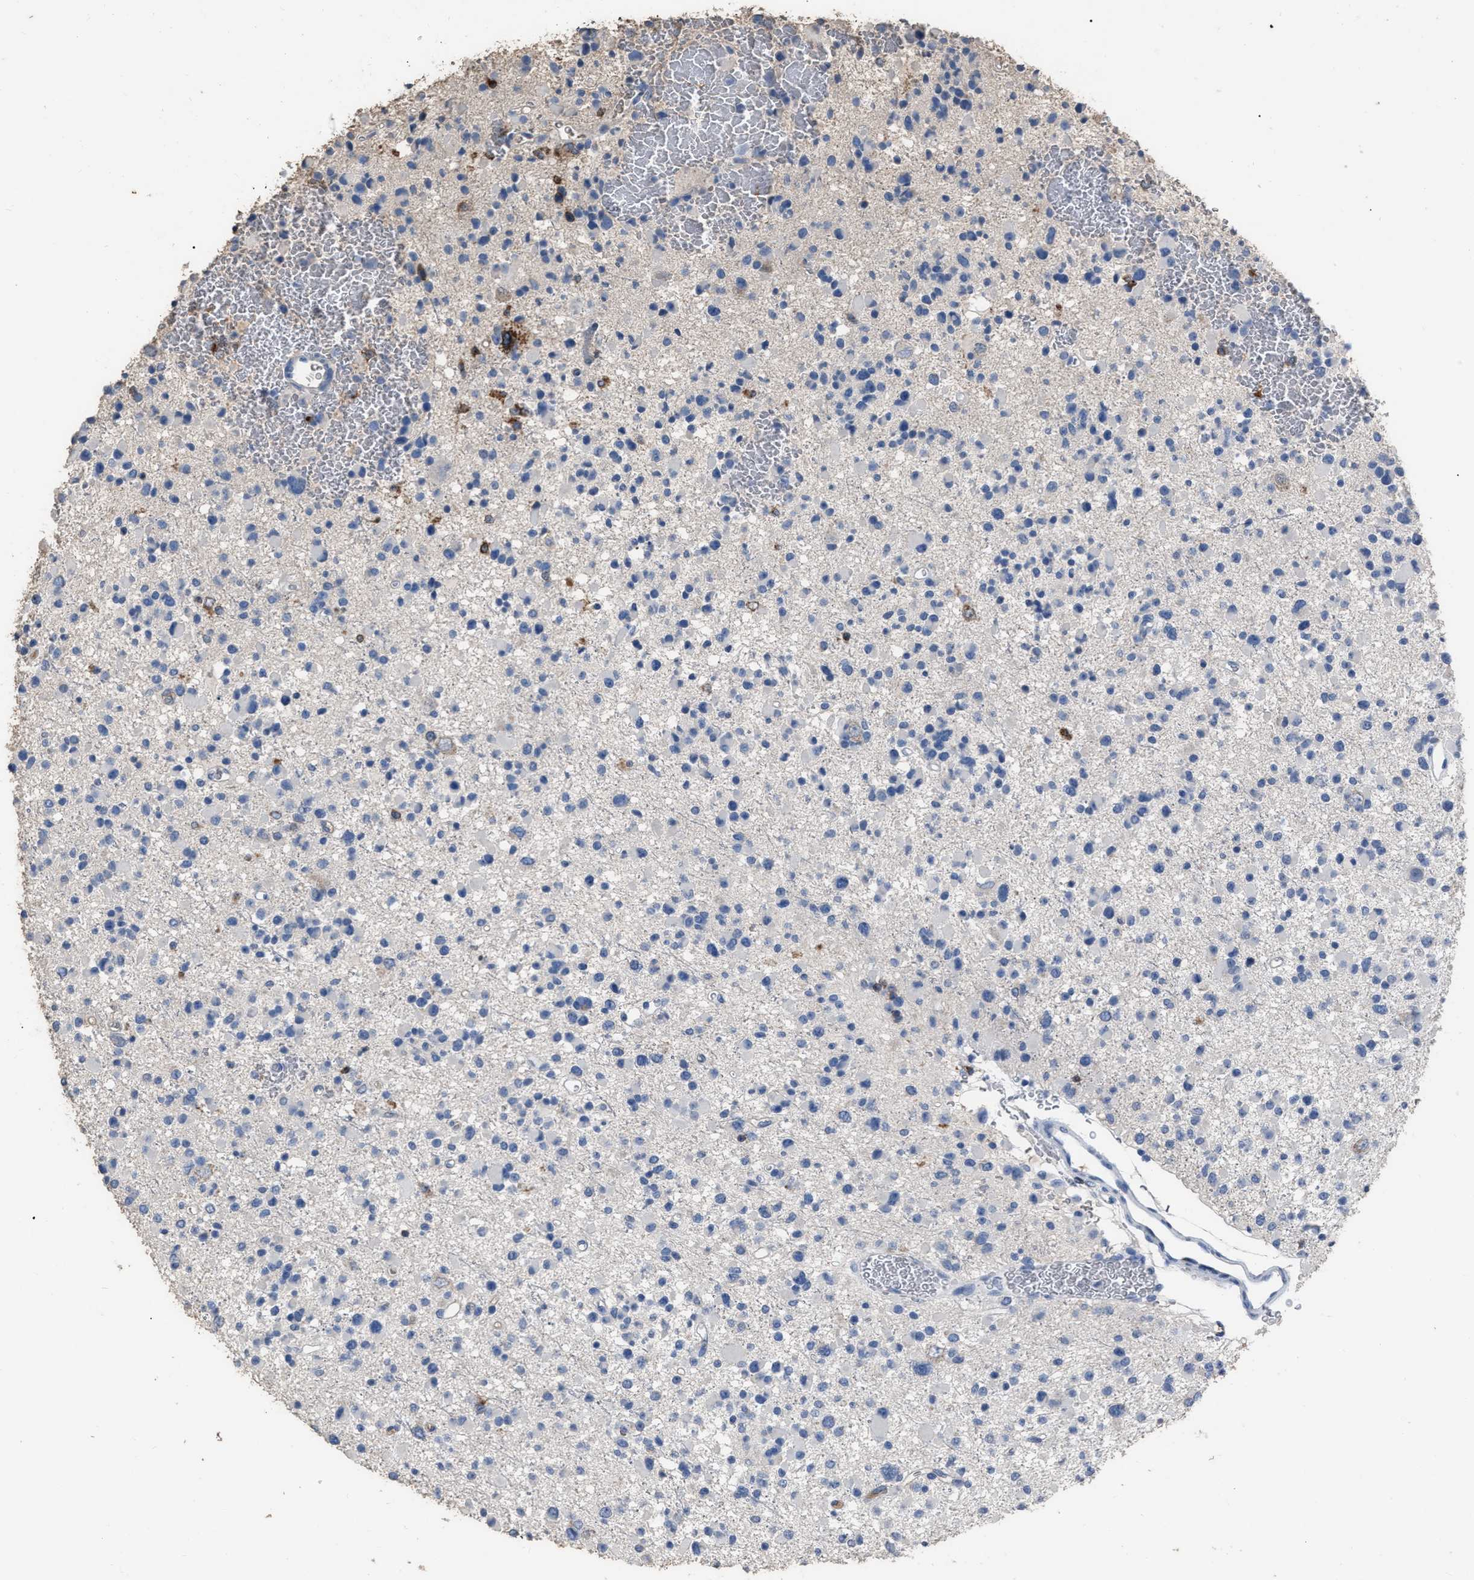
{"staining": {"intensity": "negative", "quantity": "none", "location": "none"}, "tissue": "glioma", "cell_type": "Tumor cells", "image_type": "cancer", "snomed": [{"axis": "morphology", "description": "Glioma, malignant, Low grade"}, {"axis": "topography", "description": "Brain"}], "caption": "Immunohistochemistry image of neoplastic tissue: glioma stained with DAB (3,3'-diaminobenzidine) shows no significant protein expression in tumor cells. (DAB immunohistochemistry visualized using brightfield microscopy, high magnification).", "gene": "HABP2", "patient": {"sex": "female", "age": 22}}